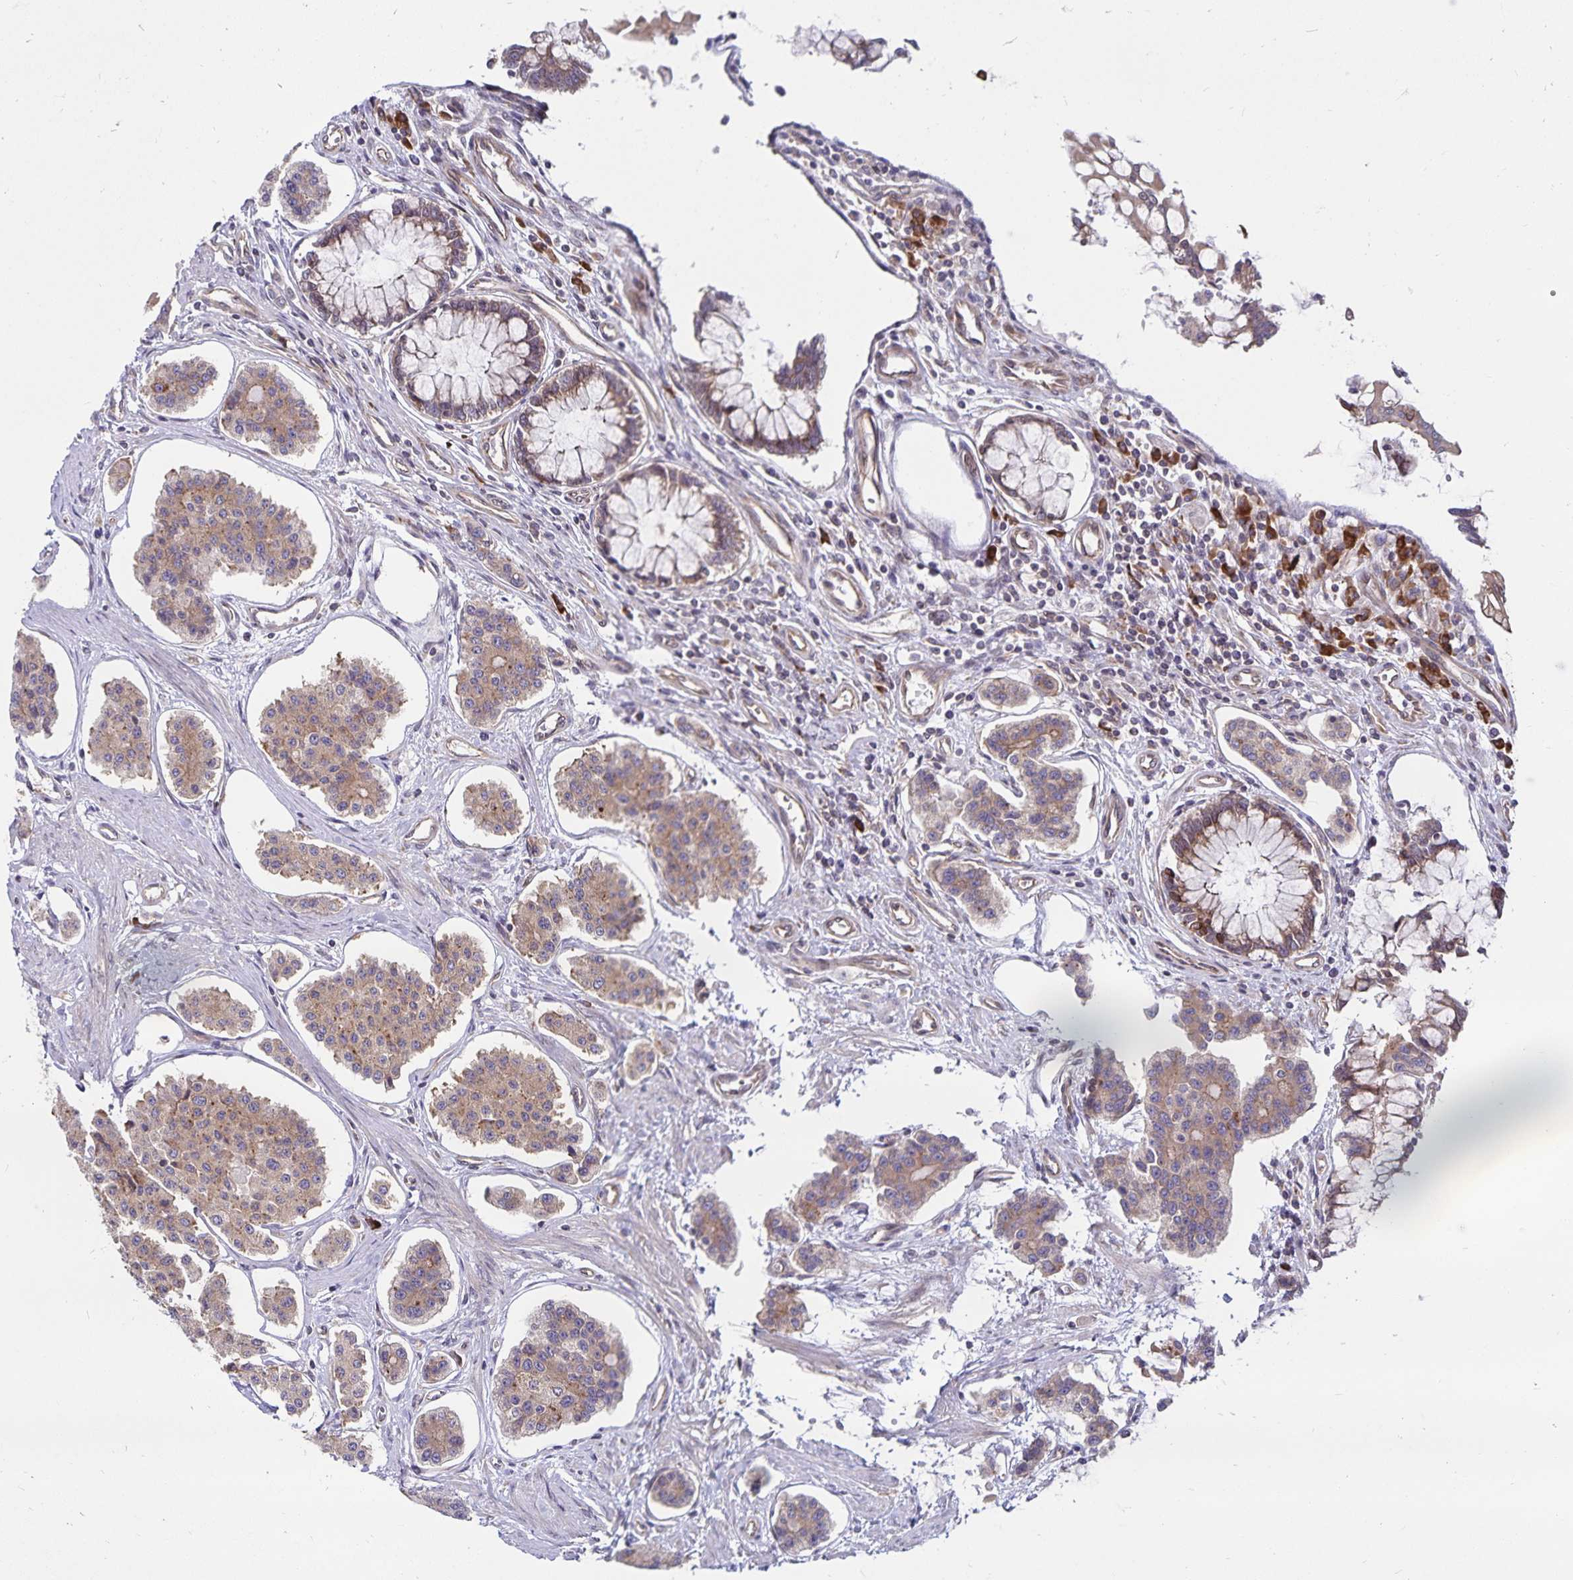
{"staining": {"intensity": "weak", "quantity": ">75%", "location": "cytoplasmic/membranous"}, "tissue": "carcinoid", "cell_type": "Tumor cells", "image_type": "cancer", "snomed": [{"axis": "morphology", "description": "Carcinoid, malignant, NOS"}, {"axis": "topography", "description": "Small intestine"}], "caption": "Protein expression by immunohistochemistry (IHC) demonstrates weak cytoplasmic/membranous positivity in about >75% of tumor cells in carcinoid. The staining is performed using DAB brown chromogen to label protein expression. The nuclei are counter-stained blue using hematoxylin.", "gene": "SEC62", "patient": {"sex": "female", "age": 65}}